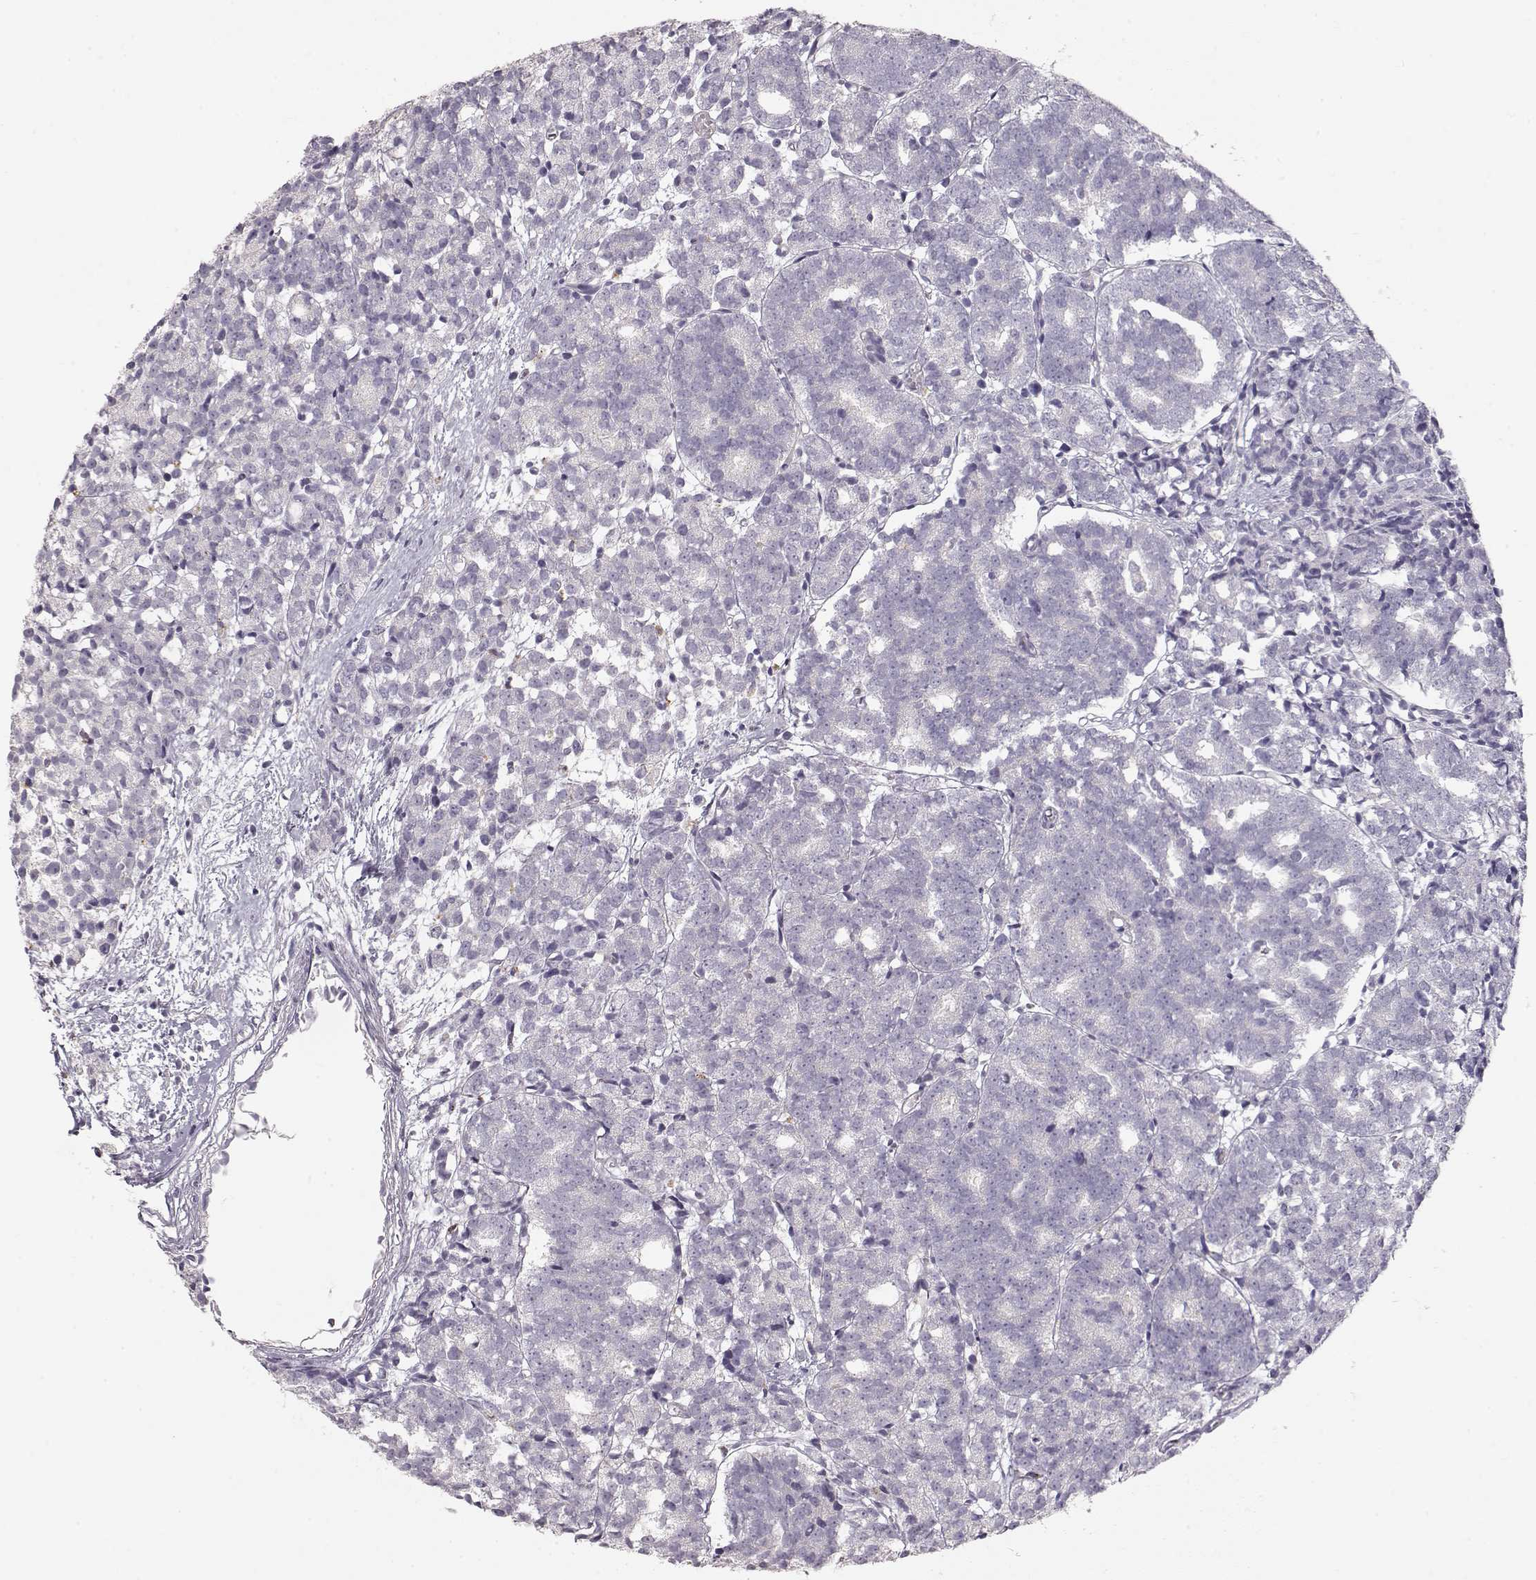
{"staining": {"intensity": "negative", "quantity": "none", "location": "none"}, "tissue": "prostate cancer", "cell_type": "Tumor cells", "image_type": "cancer", "snomed": [{"axis": "morphology", "description": "Adenocarcinoma, High grade"}, {"axis": "topography", "description": "Prostate"}], "caption": "Immunohistochemical staining of human adenocarcinoma (high-grade) (prostate) exhibits no significant staining in tumor cells.", "gene": "ARHGAP8", "patient": {"sex": "male", "age": 53}}